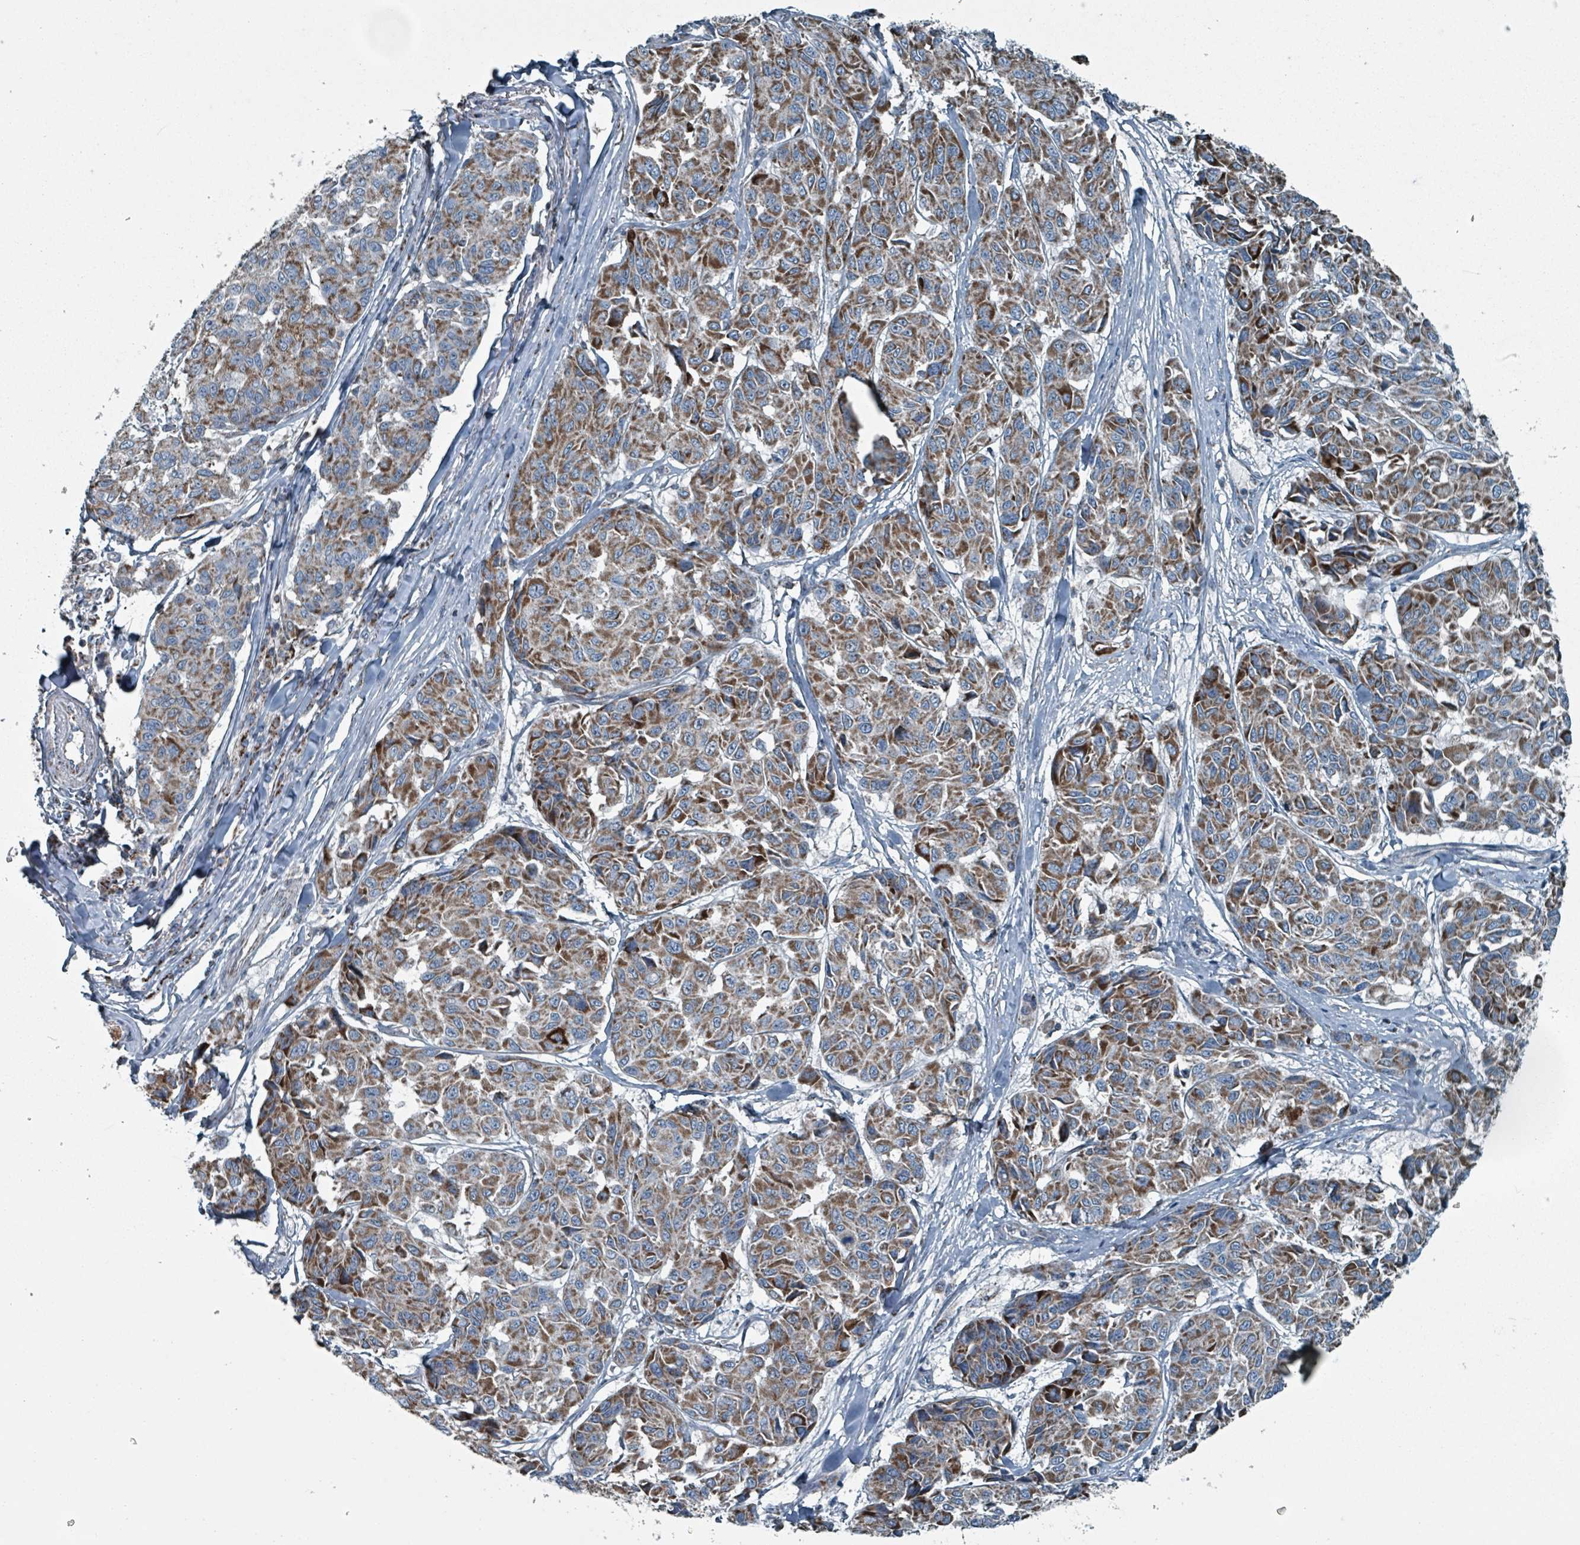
{"staining": {"intensity": "moderate", "quantity": ">75%", "location": "cytoplasmic/membranous"}, "tissue": "melanoma", "cell_type": "Tumor cells", "image_type": "cancer", "snomed": [{"axis": "morphology", "description": "Malignant melanoma, NOS"}, {"axis": "topography", "description": "Skin"}], "caption": "Melanoma stained with IHC reveals moderate cytoplasmic/membranous positivity in approximately >75% of tumor cells.", "gene": "ABHD18", "patient": {"sex": "female", "age": 66}}